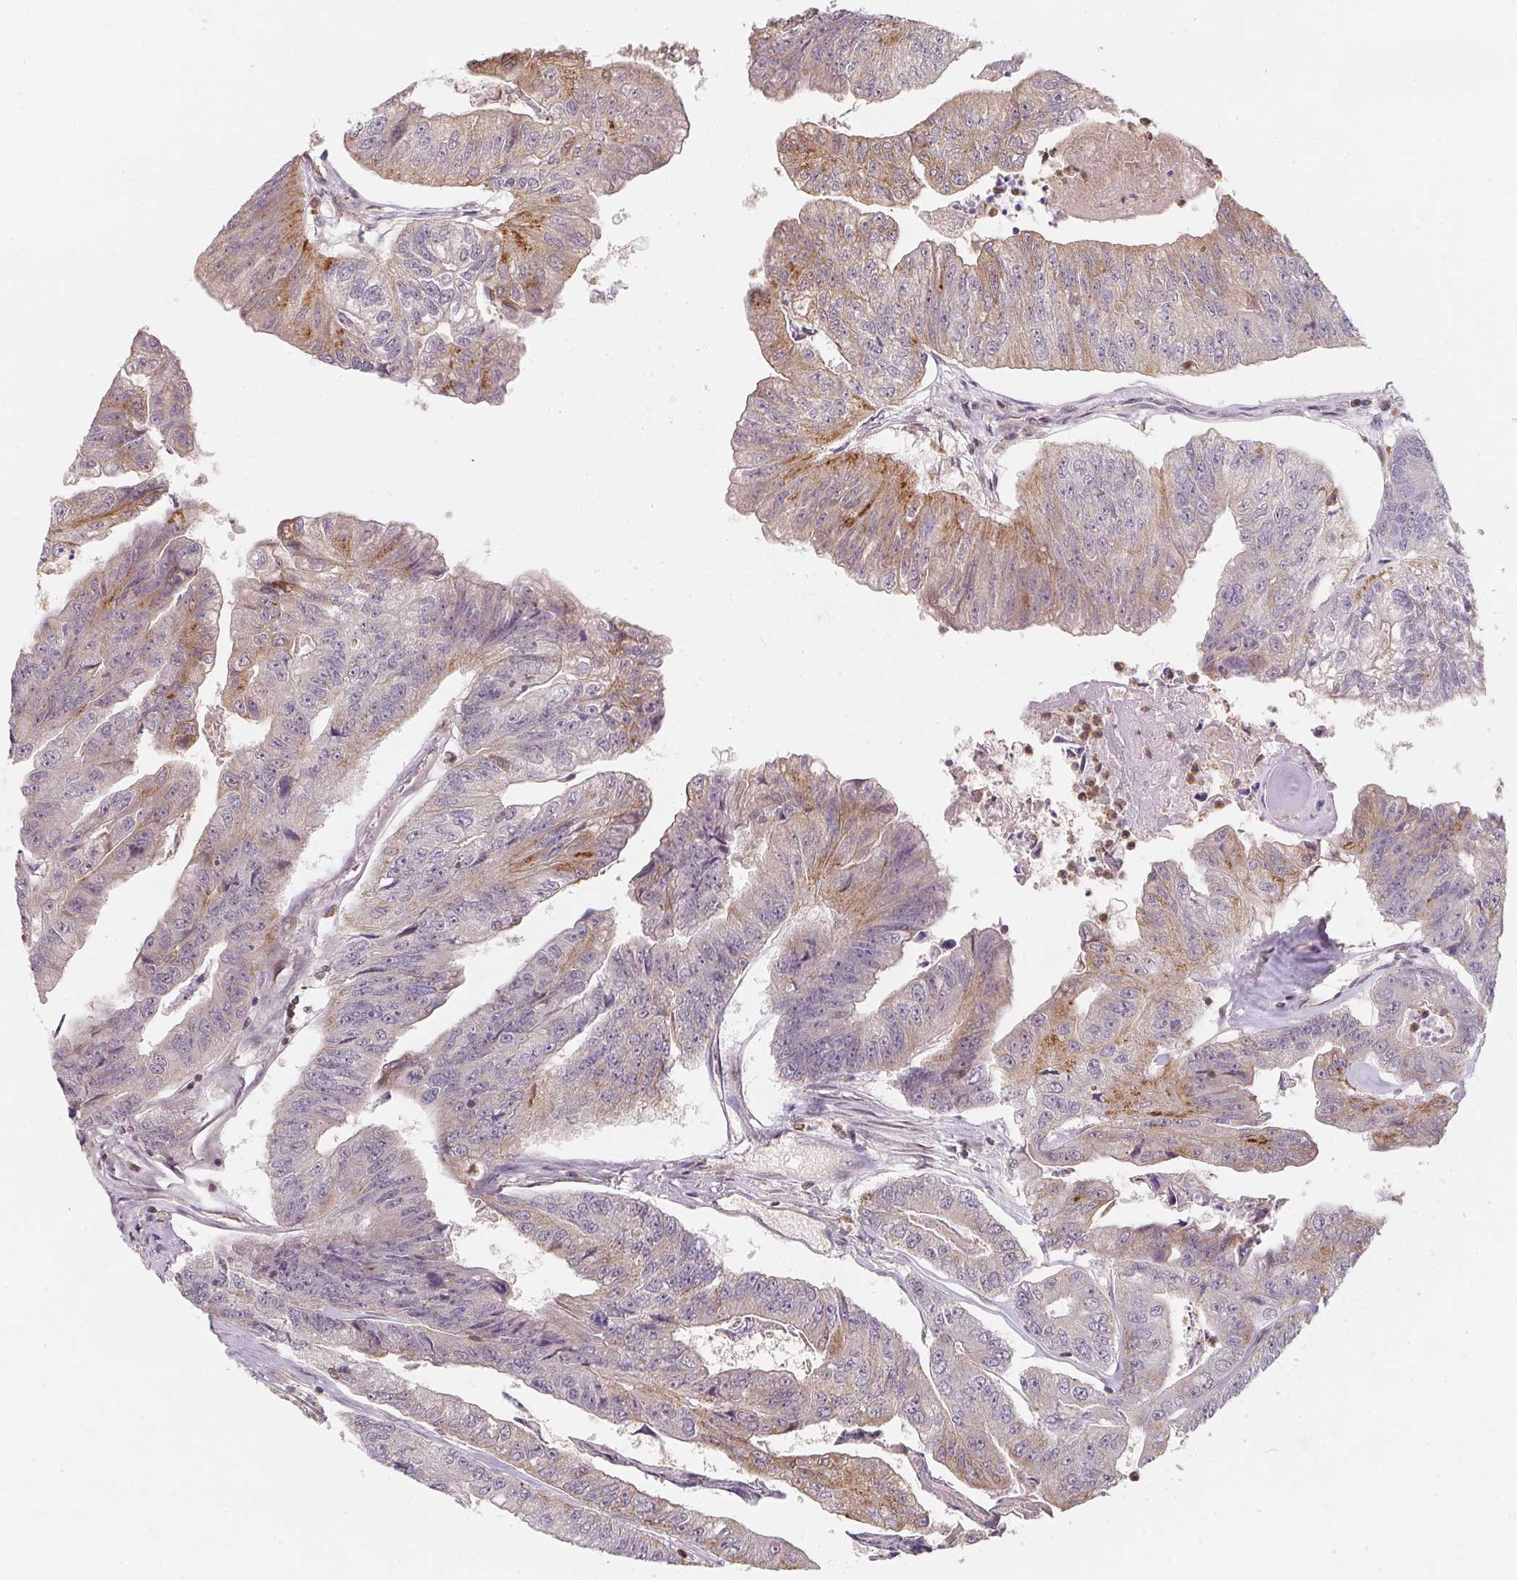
{"staining": {"intensity": "moderate", "quantity": "<25%", "location": "cytoplasmic/membranous"}, "tissue": "colorectal cancer", "cell_type": "Tumor cells", "image_type": "cancer", "snomed": [{"axis": "morphology", "description": "Adenocarcinoma, NOS"}, {"axis": "topography", "description": "Colon"}], "caption": "Tumor cells demonstrate moderate cytoplasmic/membranous positivity in about <25% of cells in colorectal cancer (adenocarcinoma).", "gene": "ANKRD13A", "patient": {"sex": "female", "age": 67}}